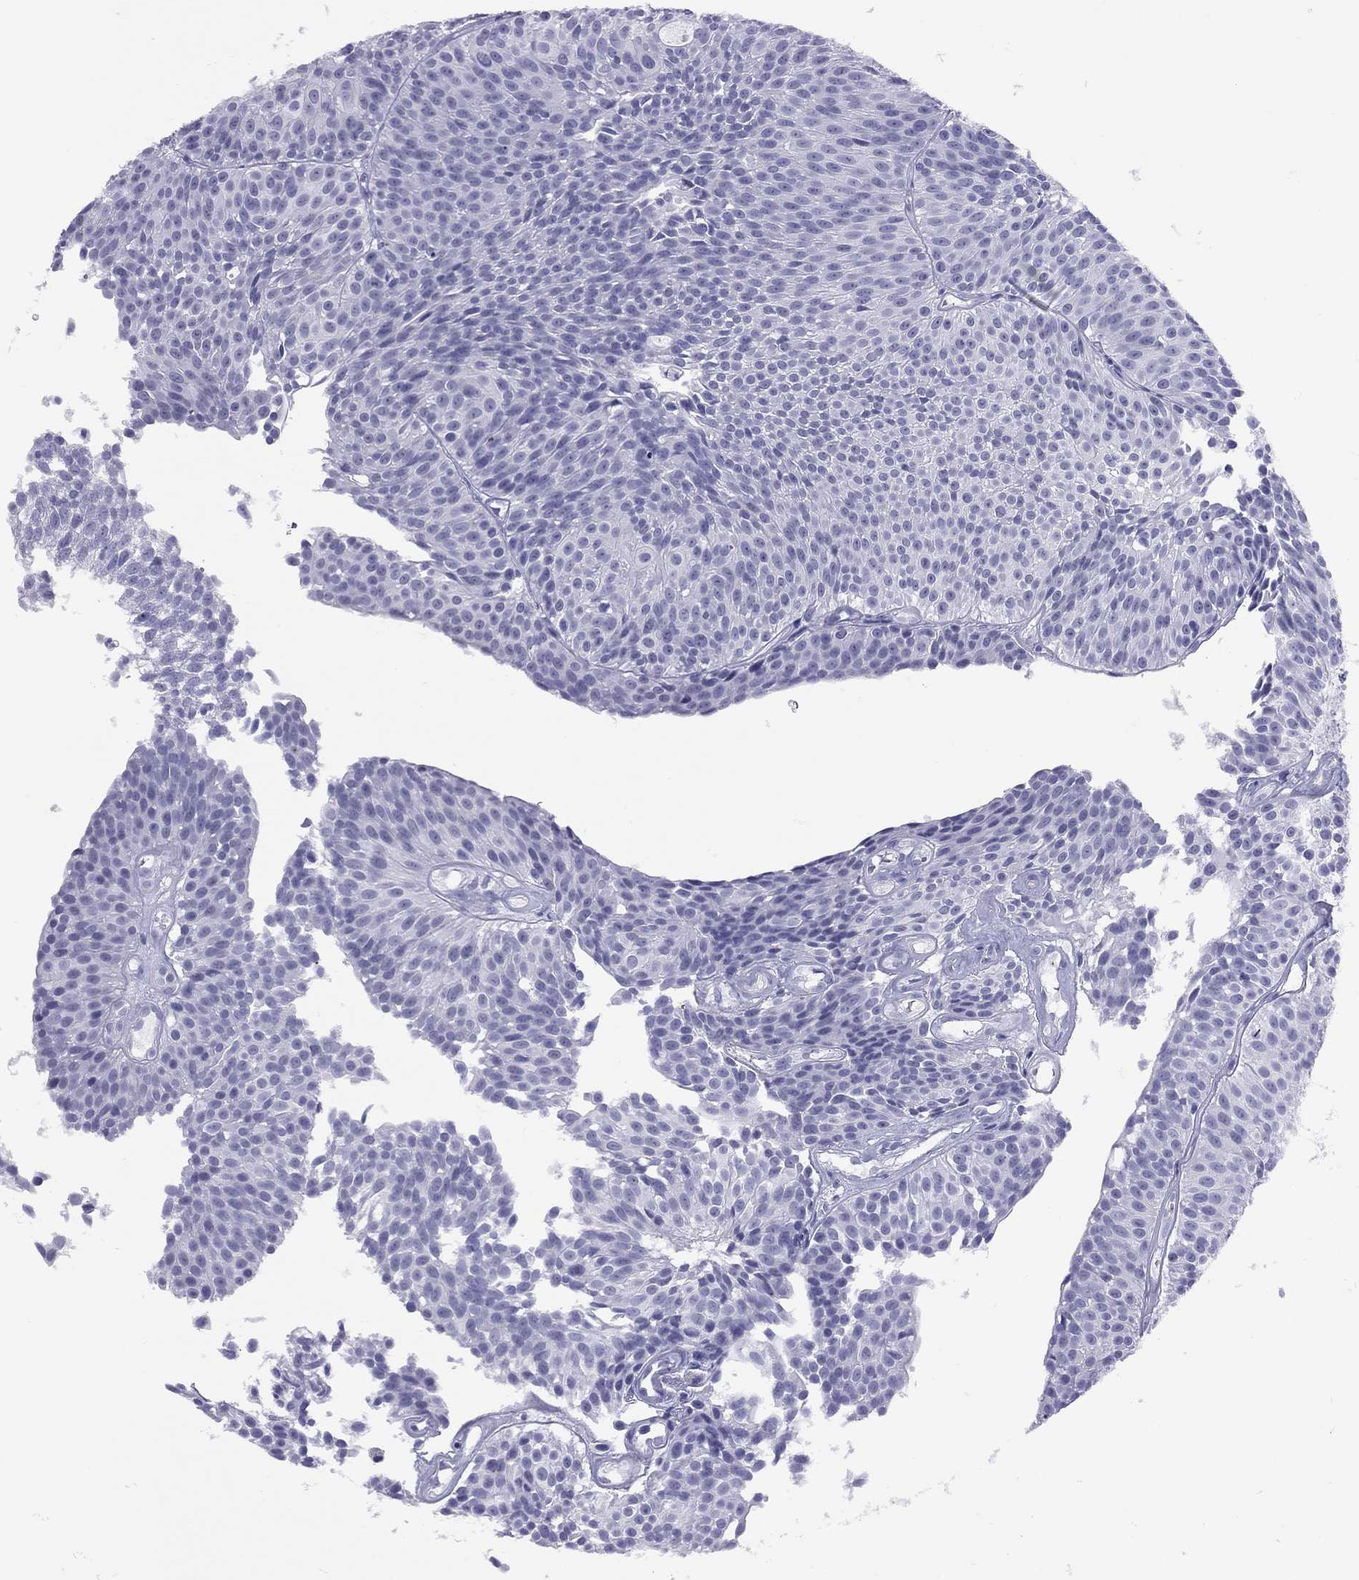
{"staining": {"intensity": "negative", "quantity": "none", "location": "none"}, "tissue": "urothelial cancer", "cell_type": "Tumor cells", "image_type": "cancer", "snomed": [{"axis": "morphology", "description": "Urothelial carcinoma, Low grade"}, {"axis": "topography", "description": "Urinary bladder"}], "caption": "This is a photomicrograph of immunohistochemistry (IHC) staining of low-grade urothelial carcinoma, which shows no expression in tumor cells.", "gene": "LYAR", "patient": {"sex": "male", "age": 63}}